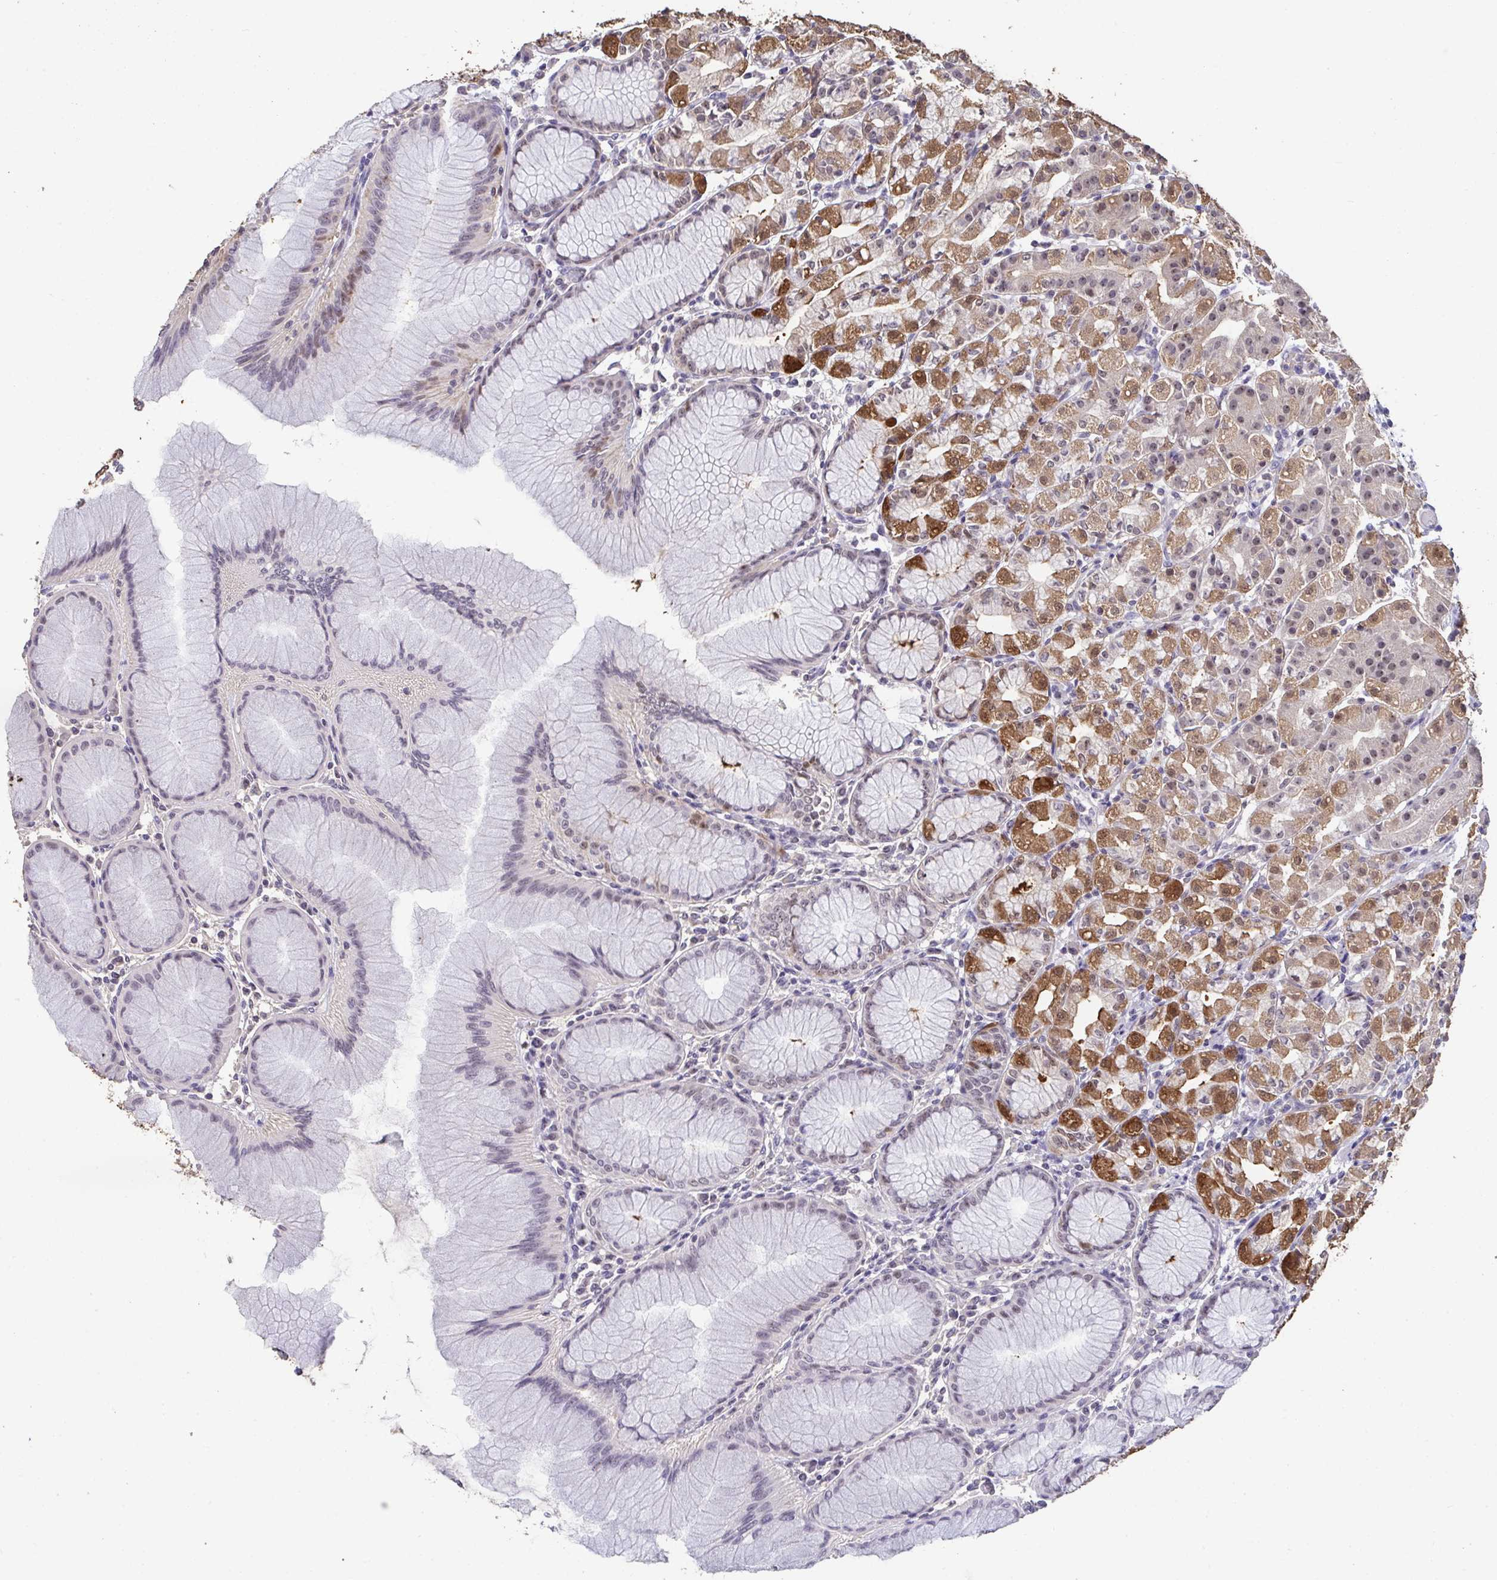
{"staining": {"intensity": "moderate", "quantity": "25%-75%", "location": "cytoplasmic/membranous,nuclear"}, "tissue": "stomach", "cell_type": "Glandular cells", "image_type": "normal", "snomed": [{"axis": "morphology", "description": "Normal tissue, NOS"}, {"axis": "topography", "description": "Stomach"}], "caption": "A brown stain labels moderate cytoplasmic/membranous,nuclear staining of a protein in glandular cells of unremarkable human stomach. The staining is performed using DAB brown chromogen to label protein expression. The nuclei are counter-stained blue using hematoxylin.", "gene": "SENP3", "patient": {"sex": "female", "age": 57}}